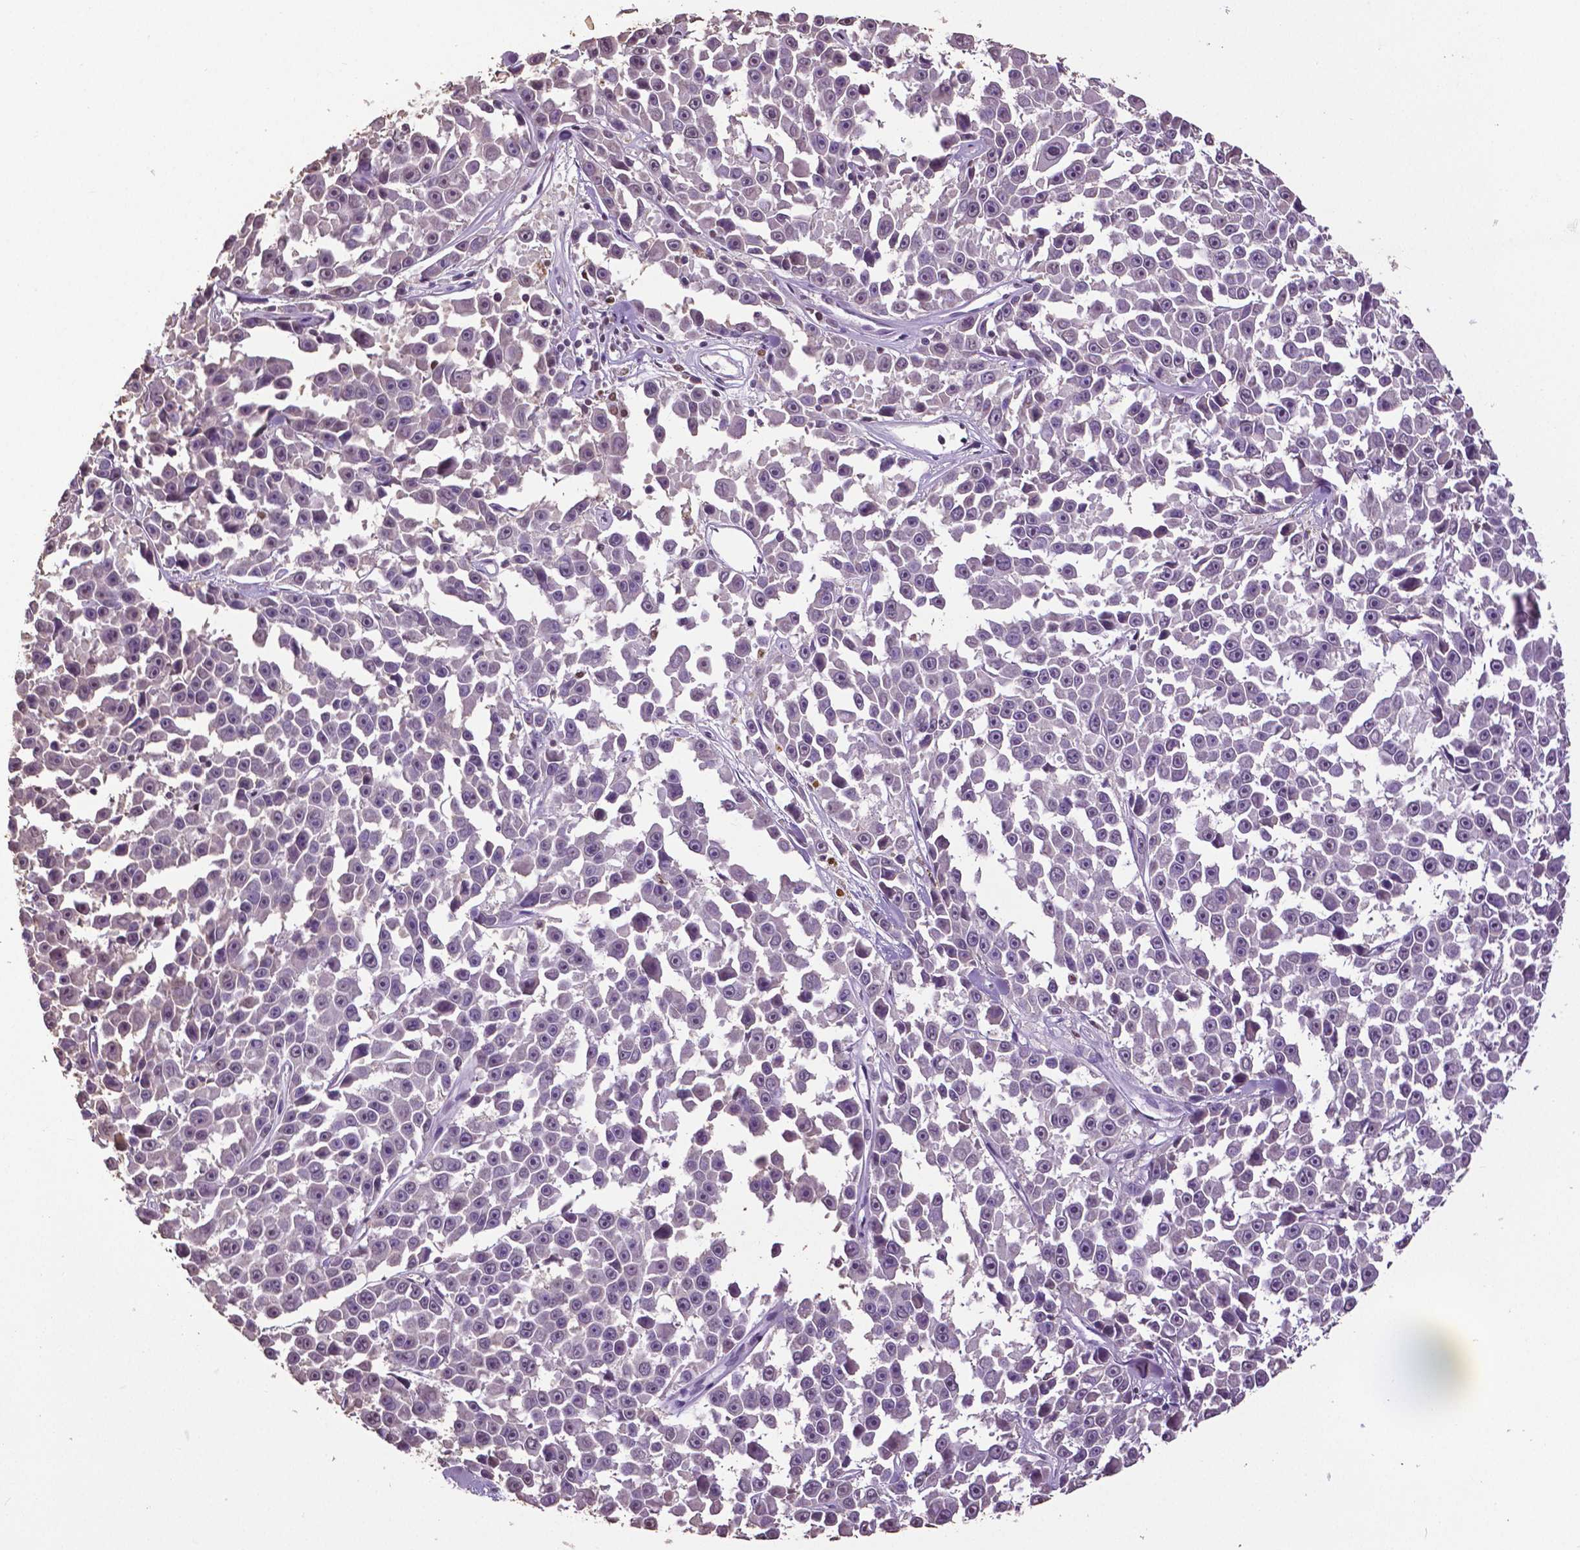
{"staining": {"intensity": "negative", "quantity": "none", "location": "none"}, "tissue": "melanoma", "cell_type": "Tumor cells", "image_type": "cancer", "snomed": [{"axis": "morphology", "description": "Malignant melanoma, NOS"}, {"axis": "topography", "description": "Skin"}], "caption": "The histopathology image displays no significant positivity in tumor cells of melanoma.", "gene": "RUNX3", "patient": {"sex": "female", "age": 66}}